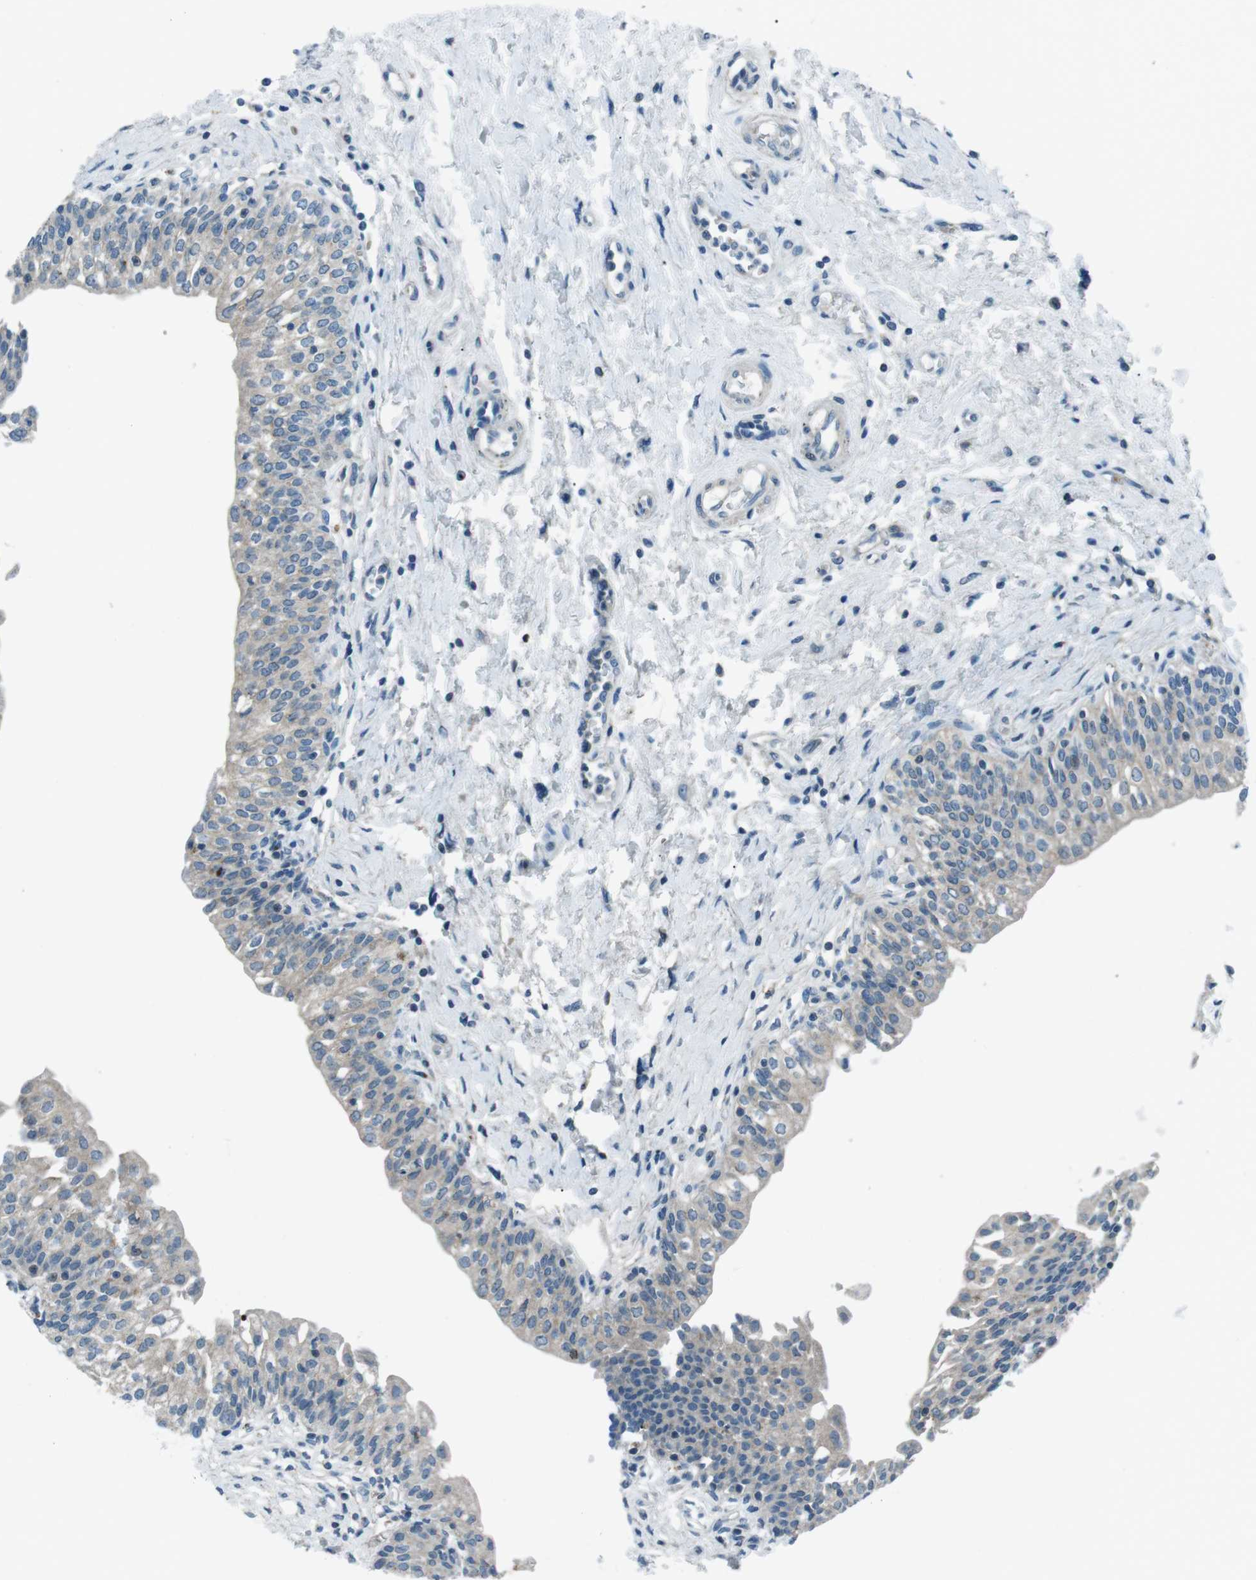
{"staining": {"intensity": "negative", "quantity": "none", "location": "none"}, "tissue": "urinary bladder", "cell_type": "Urothelial cells", "image_type": "normal", "snomed": [{"axis": "morphology", "description": "Normal tissue, NOS"}, {"axis": "topography", "description": "Urinary bladder"}], "caption": "Immunohistochemistry of normal urinary bladder displays no positivity in urothelial cells.", "gene": "ST6GAL1", "patient": {"sex": "male", "age": 55}}